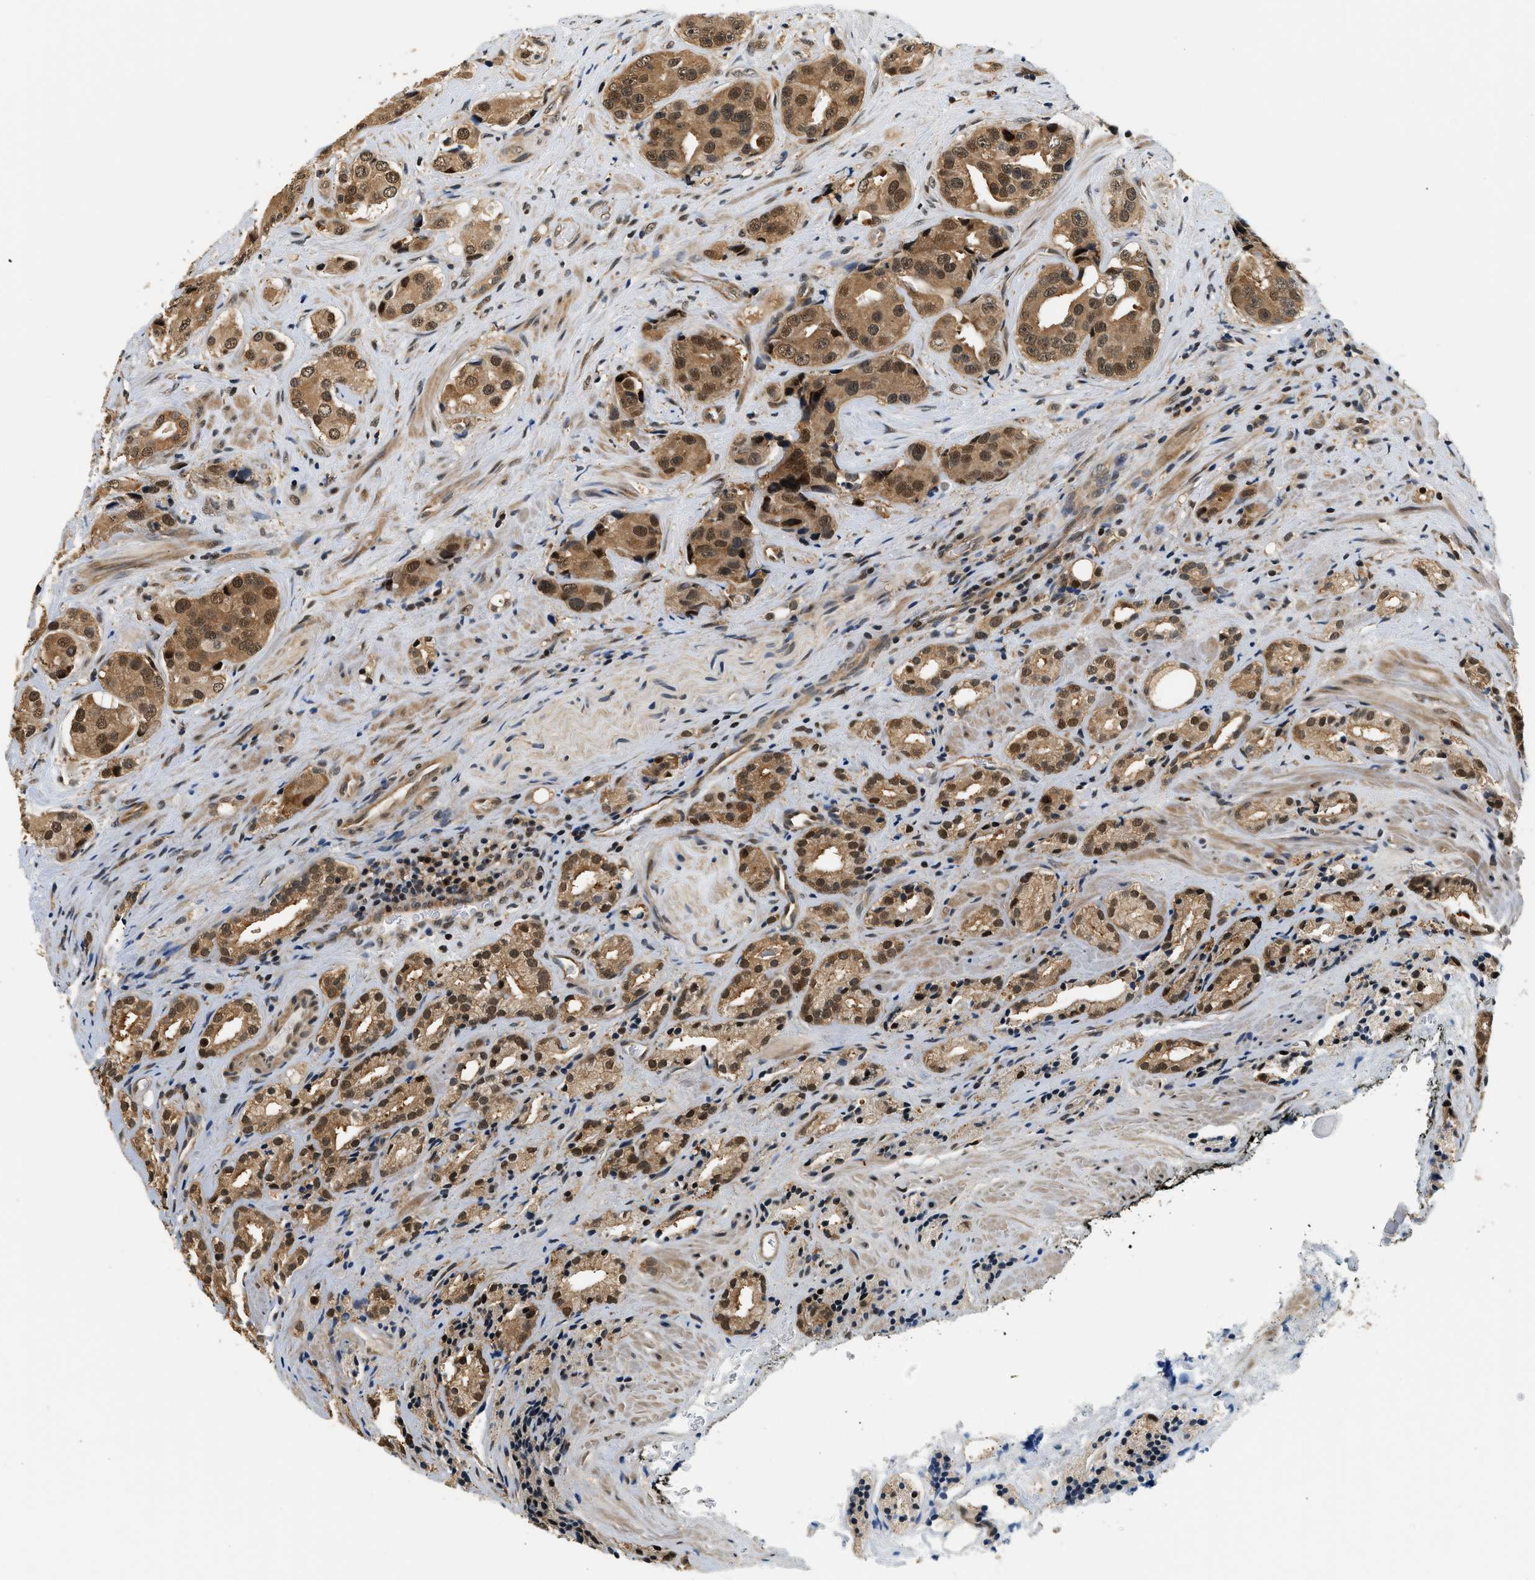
{"staining": {"intensity": "strong", "quantity": ">75%", "location": "cytoplasmic/membranous,nuclear"}, "tissue": "prostate cancer", "cell_type": "Tumor cells", "image_type": "cancer", "snomed": [{"axis": "morphology", "description": "Adenocarcinoma, High grade"}, {"axis": "topography", "description": "Prostate"}], "caption": "IHC image of human prostate high-grade adenocarcinoma stained for a protein (brown), which exhibits high levels of strong cytoplasmic/membranous and nuclear expression in approximately >75% of tumor cells.", "gene": "PSMD3", "patient": {"sex": "male", "age": 71}}